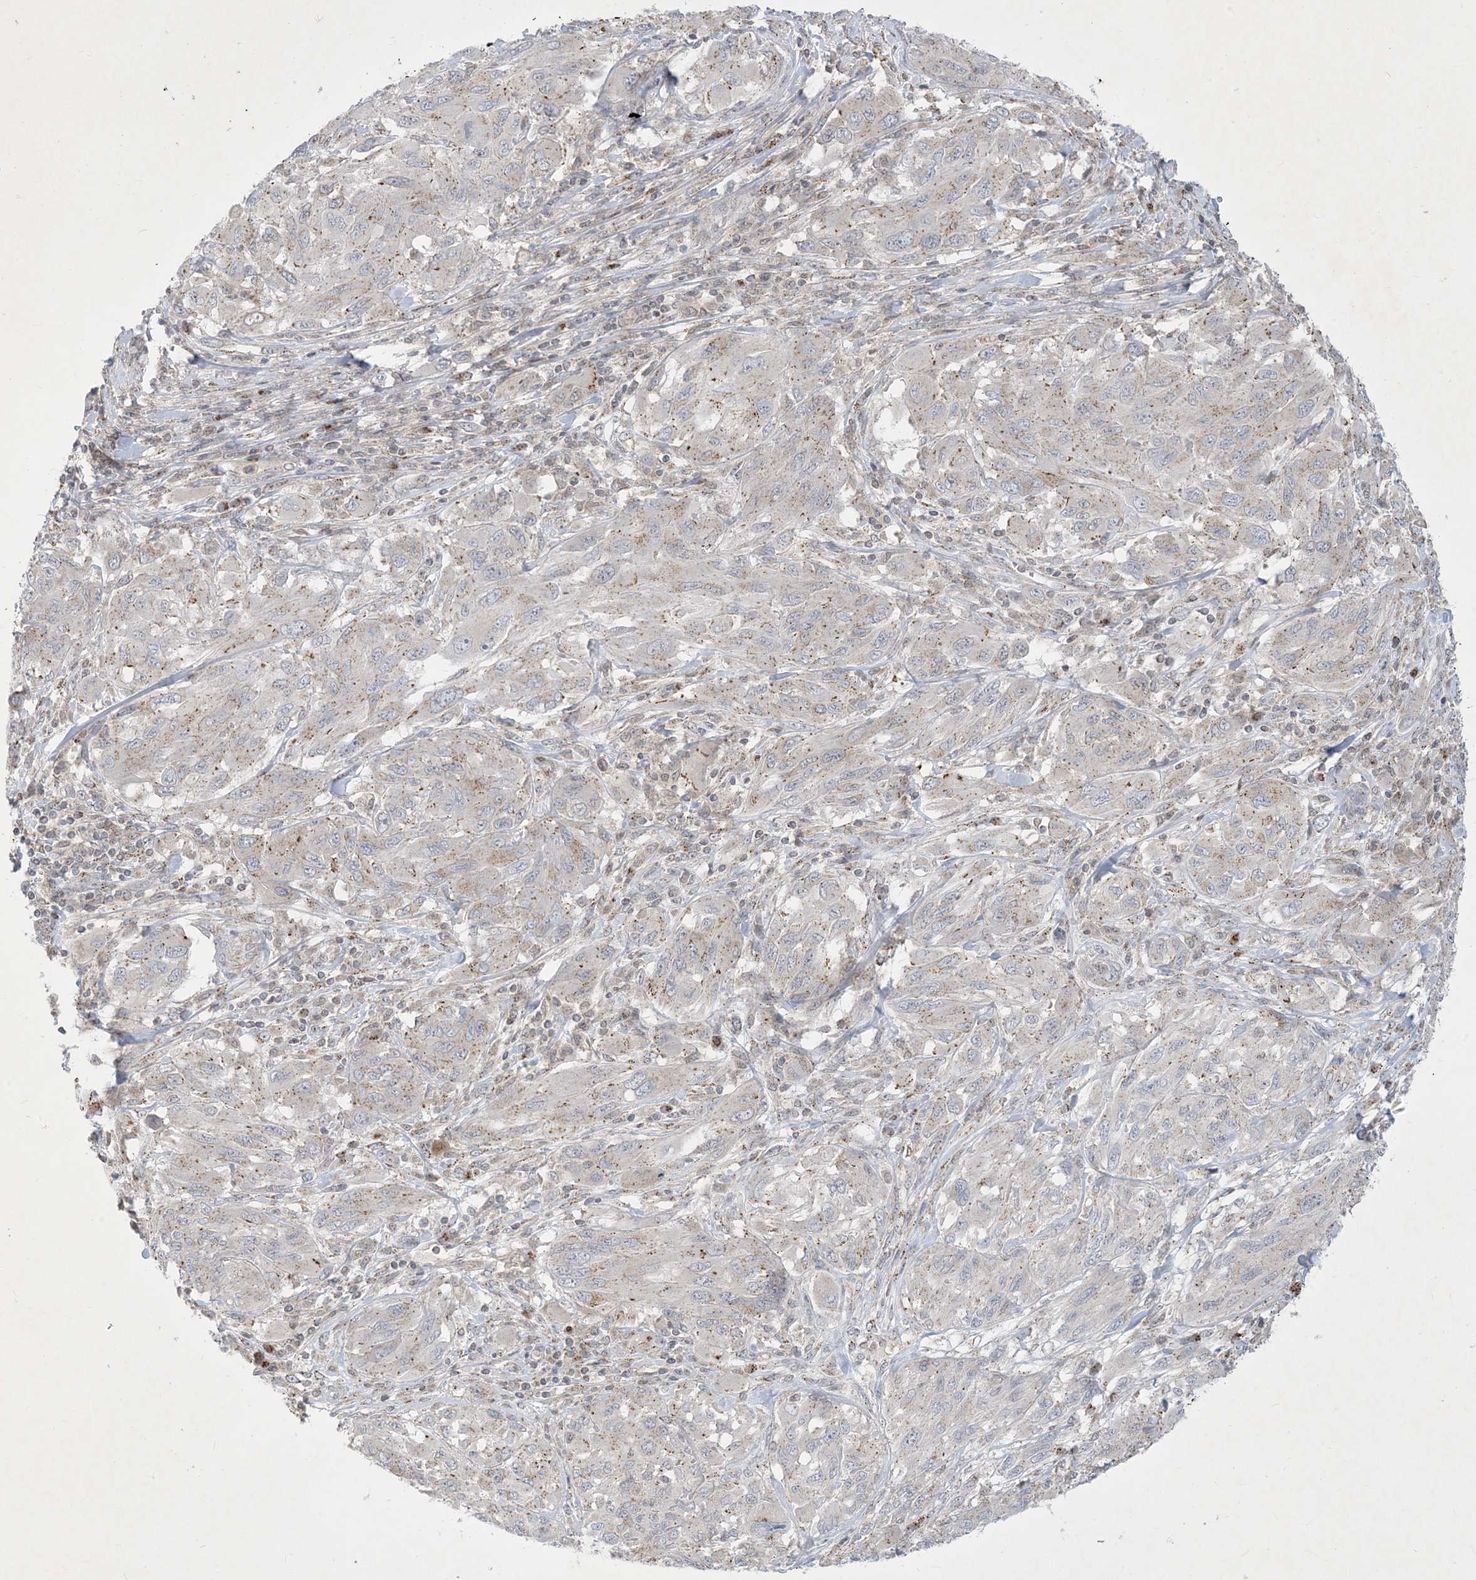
{"staining": {"intensity": "weak", "quantity": ">75%", "location": "cytoplasmic/membranous"}, "tissue": "melanoma", "cell_type": "Tumor cells", "image_type": "cancer", "snomed": [{"axis": "morphology", "description": "Malignant melanoma, NOS"}, {"axis": "topography", "description": "Skin"}], "caption": "Tumor cells show weak cytoplasmic/membranous expression in approximately >75% of cells in melanoma.", "gene": "CCDC14", "patient": {"sex": "female", "age": 91}}